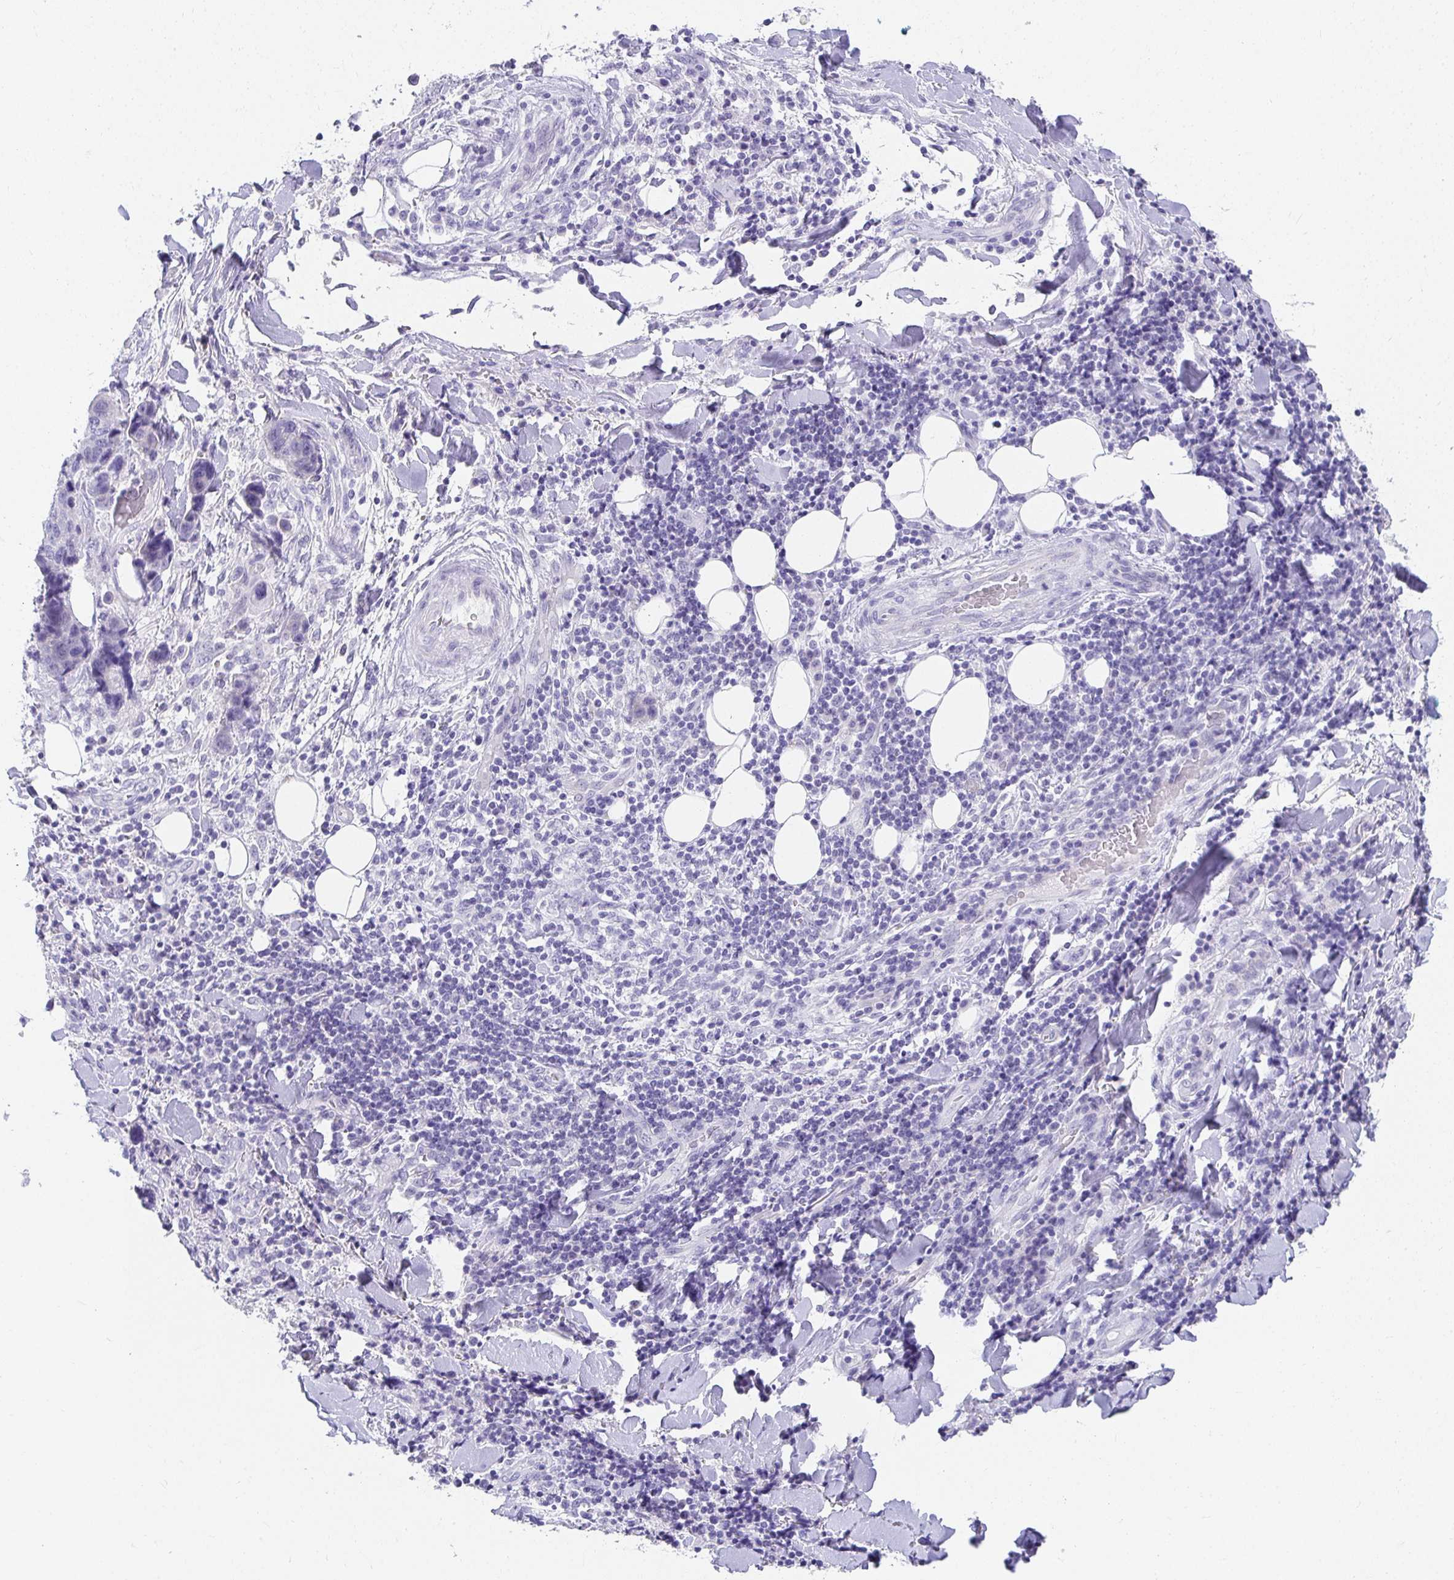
{"staining": {"intensity": "negative", "quantity": "none", "location": "none"}, "tissue": "lung cancer", "cell_type": "Tumor cells", "image_type": "cancer", "snomed": [{"axis": "morphology", "description": "Squamous cell carcinoma, NOS"}, {"axis": "topography", "description": "Lymph node"}, {"axis": "topography", "description": "Lung"}], "caption": "This is an immunohistochemistry histopathology image of lung cancer. There is no staining in tumor cells.", "gene": "CHAT", "patient": {"sex": "male", "age": 61}}